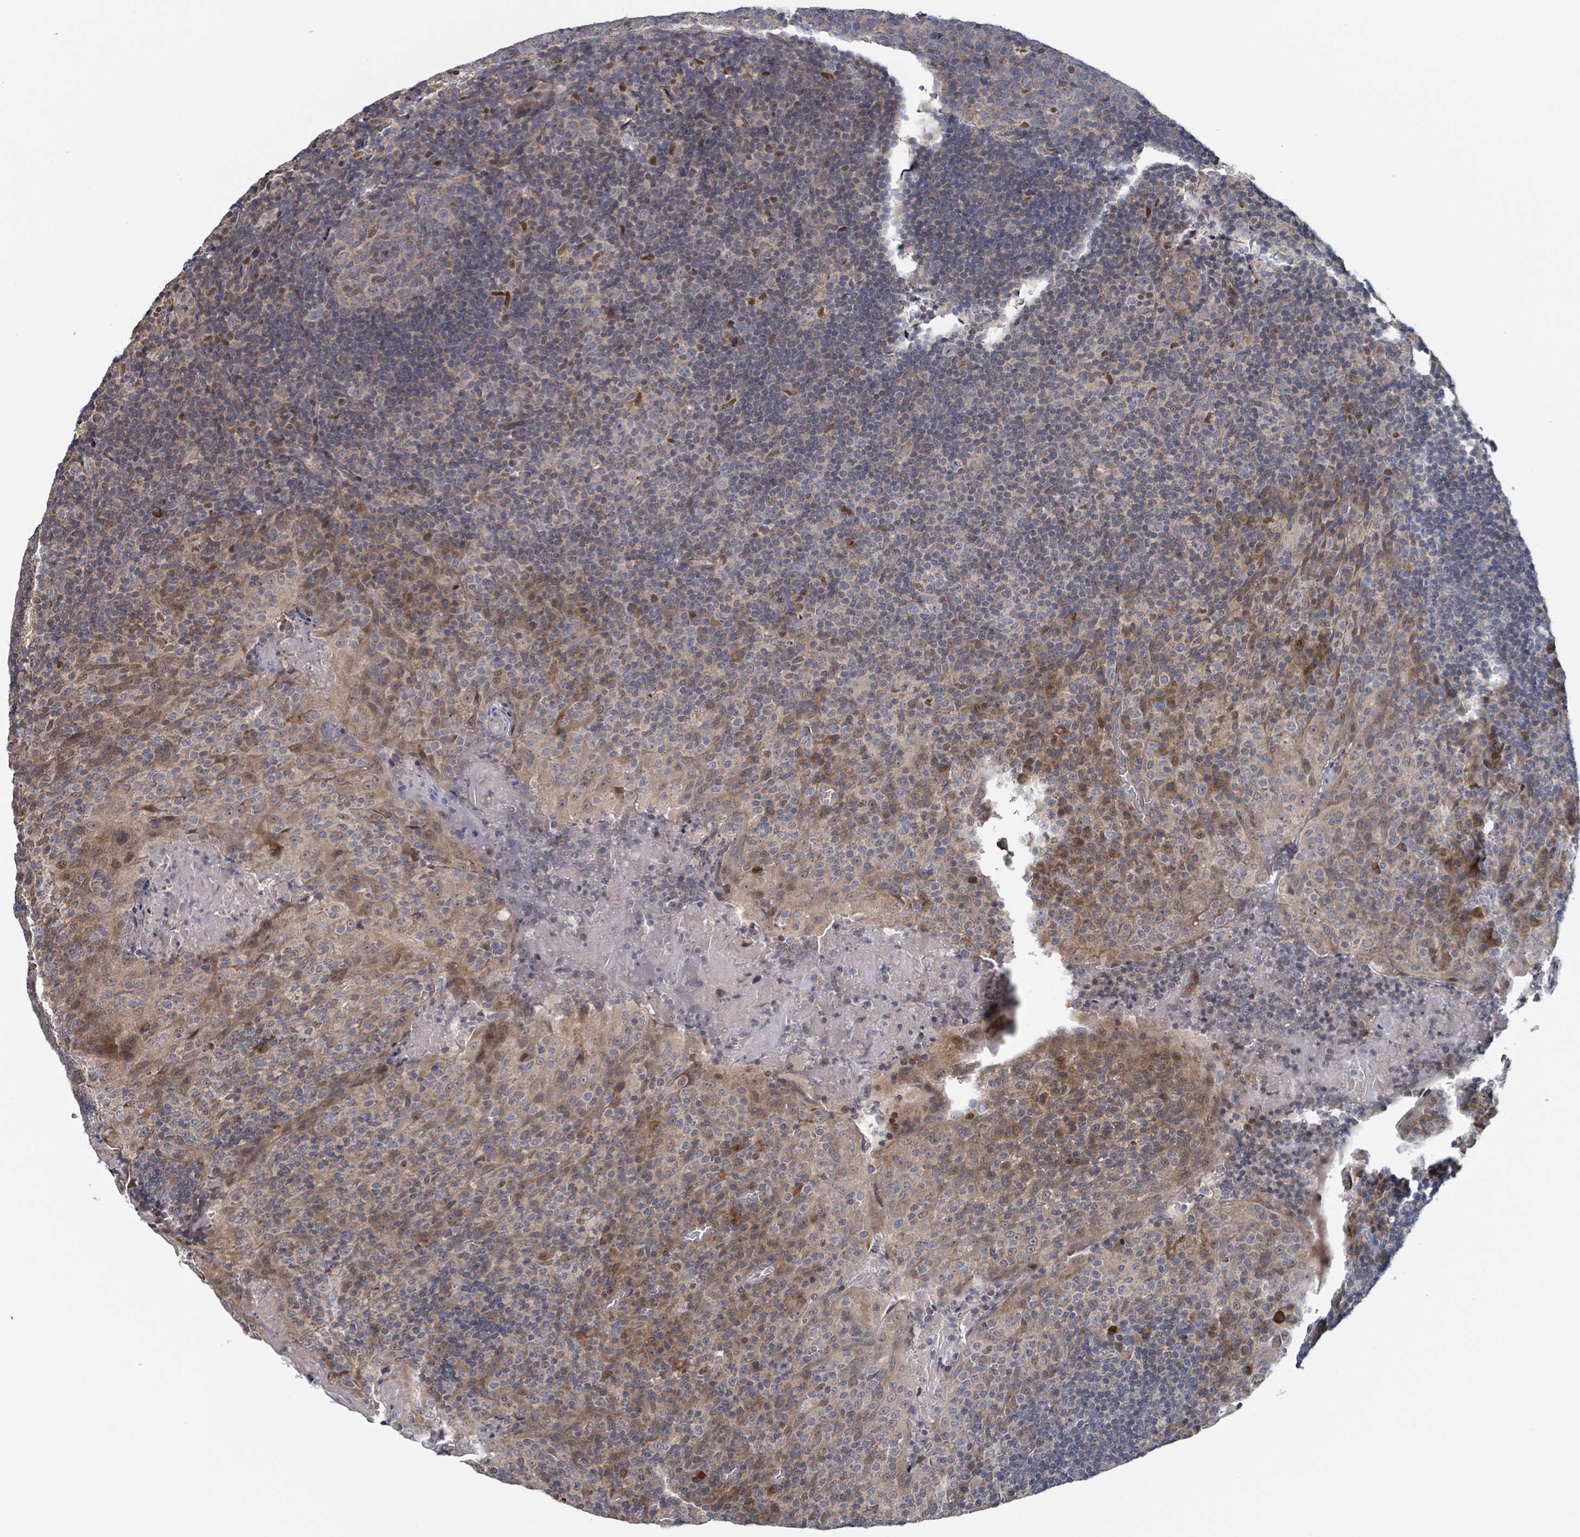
{"staining": {"intensity": "moderate", "quantity": "<25%", "location": "cytoplasmic/membranous,nuclear"}, "tissue": "tonsil", "cell_type": "Germinal center cells", "image_type": "normal", "snomed": [{"axis": "morphology", "description": "Normal tissue, NOS"}, {"axis": "topography", "description": "Tonsil"}], "caption": "About <25% of germinal center cells in unremarkable human tonsil show moderate cytoplasmic/membranous,nuclear protein expression as visualized by brown immunohistochemical staining.", "gene": "HIVEP1", "patient": {"sex": "male", "age": 17}}